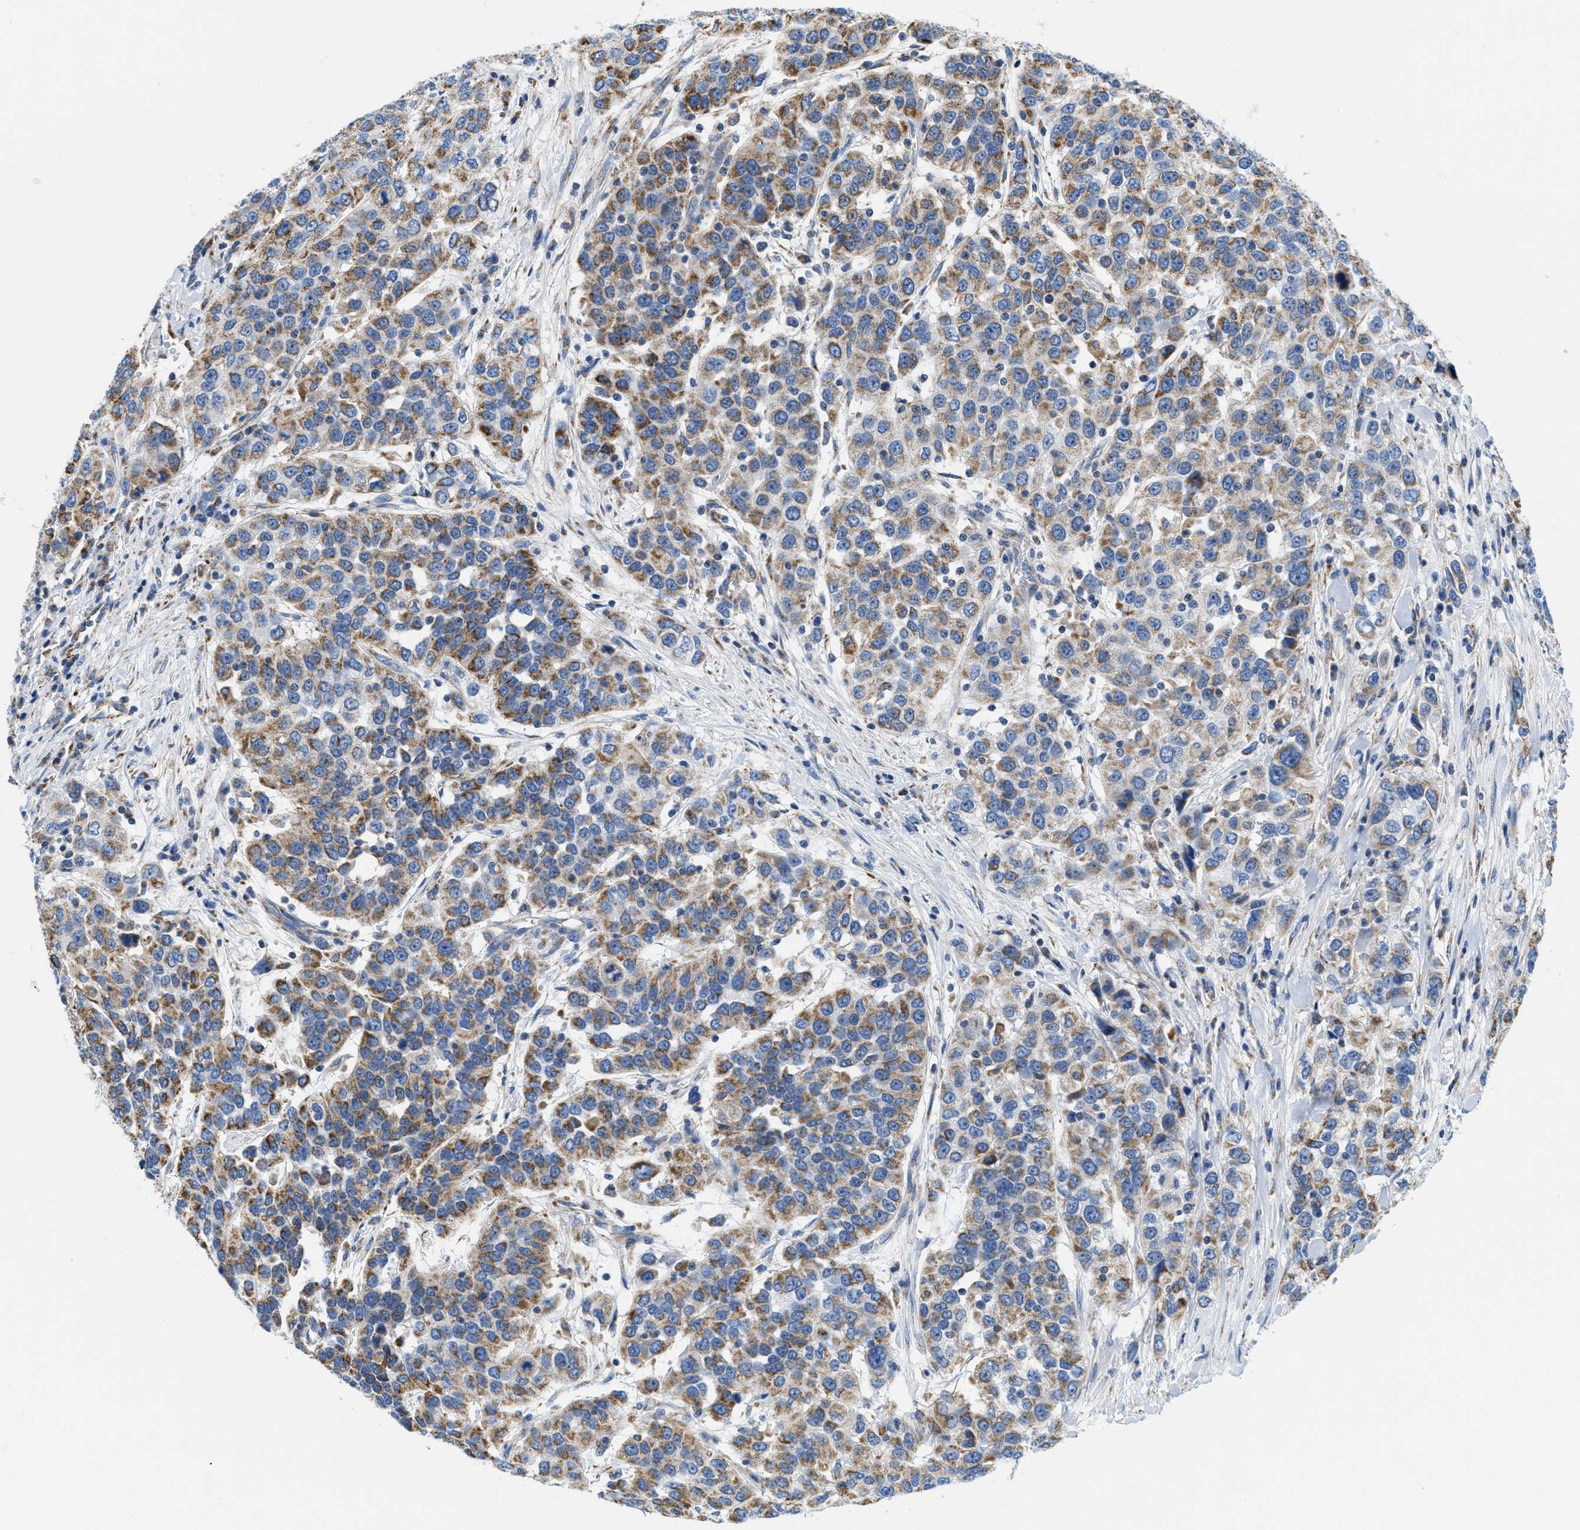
{"staining": {"intensity": "moderate", "quantity": ">75%", "location": "cytoplasmic/membranous"}, "tissue": "urothelial cancer", "cell_type": "Tumor cells", "image_type": "cancer", "snomed": [{"axis": "morphology", "description": "Urothelial carcinoma, High grade"}, {"axis": "topography", "description": "Urinary bladder"}], "caption": "About >75% of tumor cells in human urothelial cancer exhibit moderate cytoplasmic/membranous protein expression as visualized by brown immunohistochemical staining.", "gene": "KCNJ5", "patient": {"sex": "female", "age": 80}}